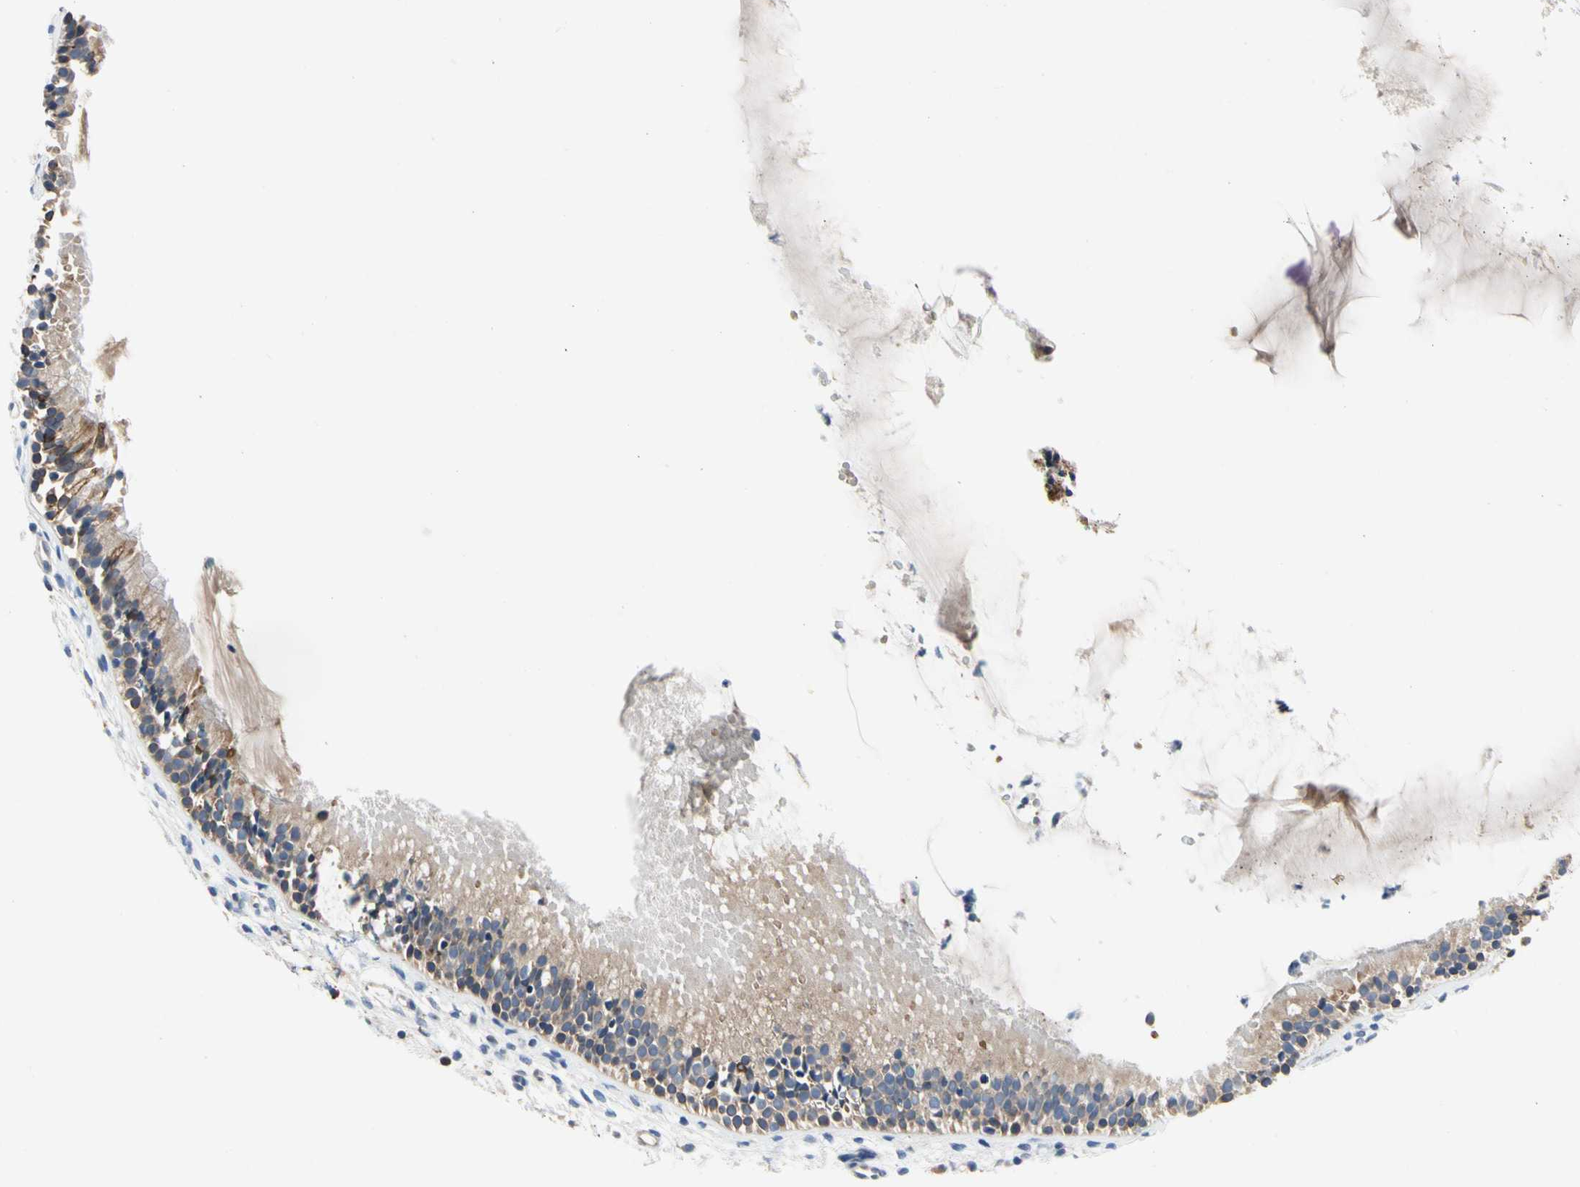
{"staining": {"intensity": "moderate", "quantity": "25%-75%", "location": "cytoplasmic/membranous"}, "tissue": "nasopharynx", "cell_type": "Respiratory epithelial cells", "image_type": "normal", "snomed": [{"axis": "morphology", "description": "Normal tissue, NOS"}, {"axis": "topography", "description": "Nasopharynx"}], "caption": "Protein analysis of unremarkable nasopharynx demonstrates moderate cytoplasmic/membranous expression in approximately 25%-75% of respiratory epithelial cells. (DAB = brown stain, brightfield microscopy at high magnification).", "gene": "KLHDC8B", "patient": {"sex": "male", "age": 21}}